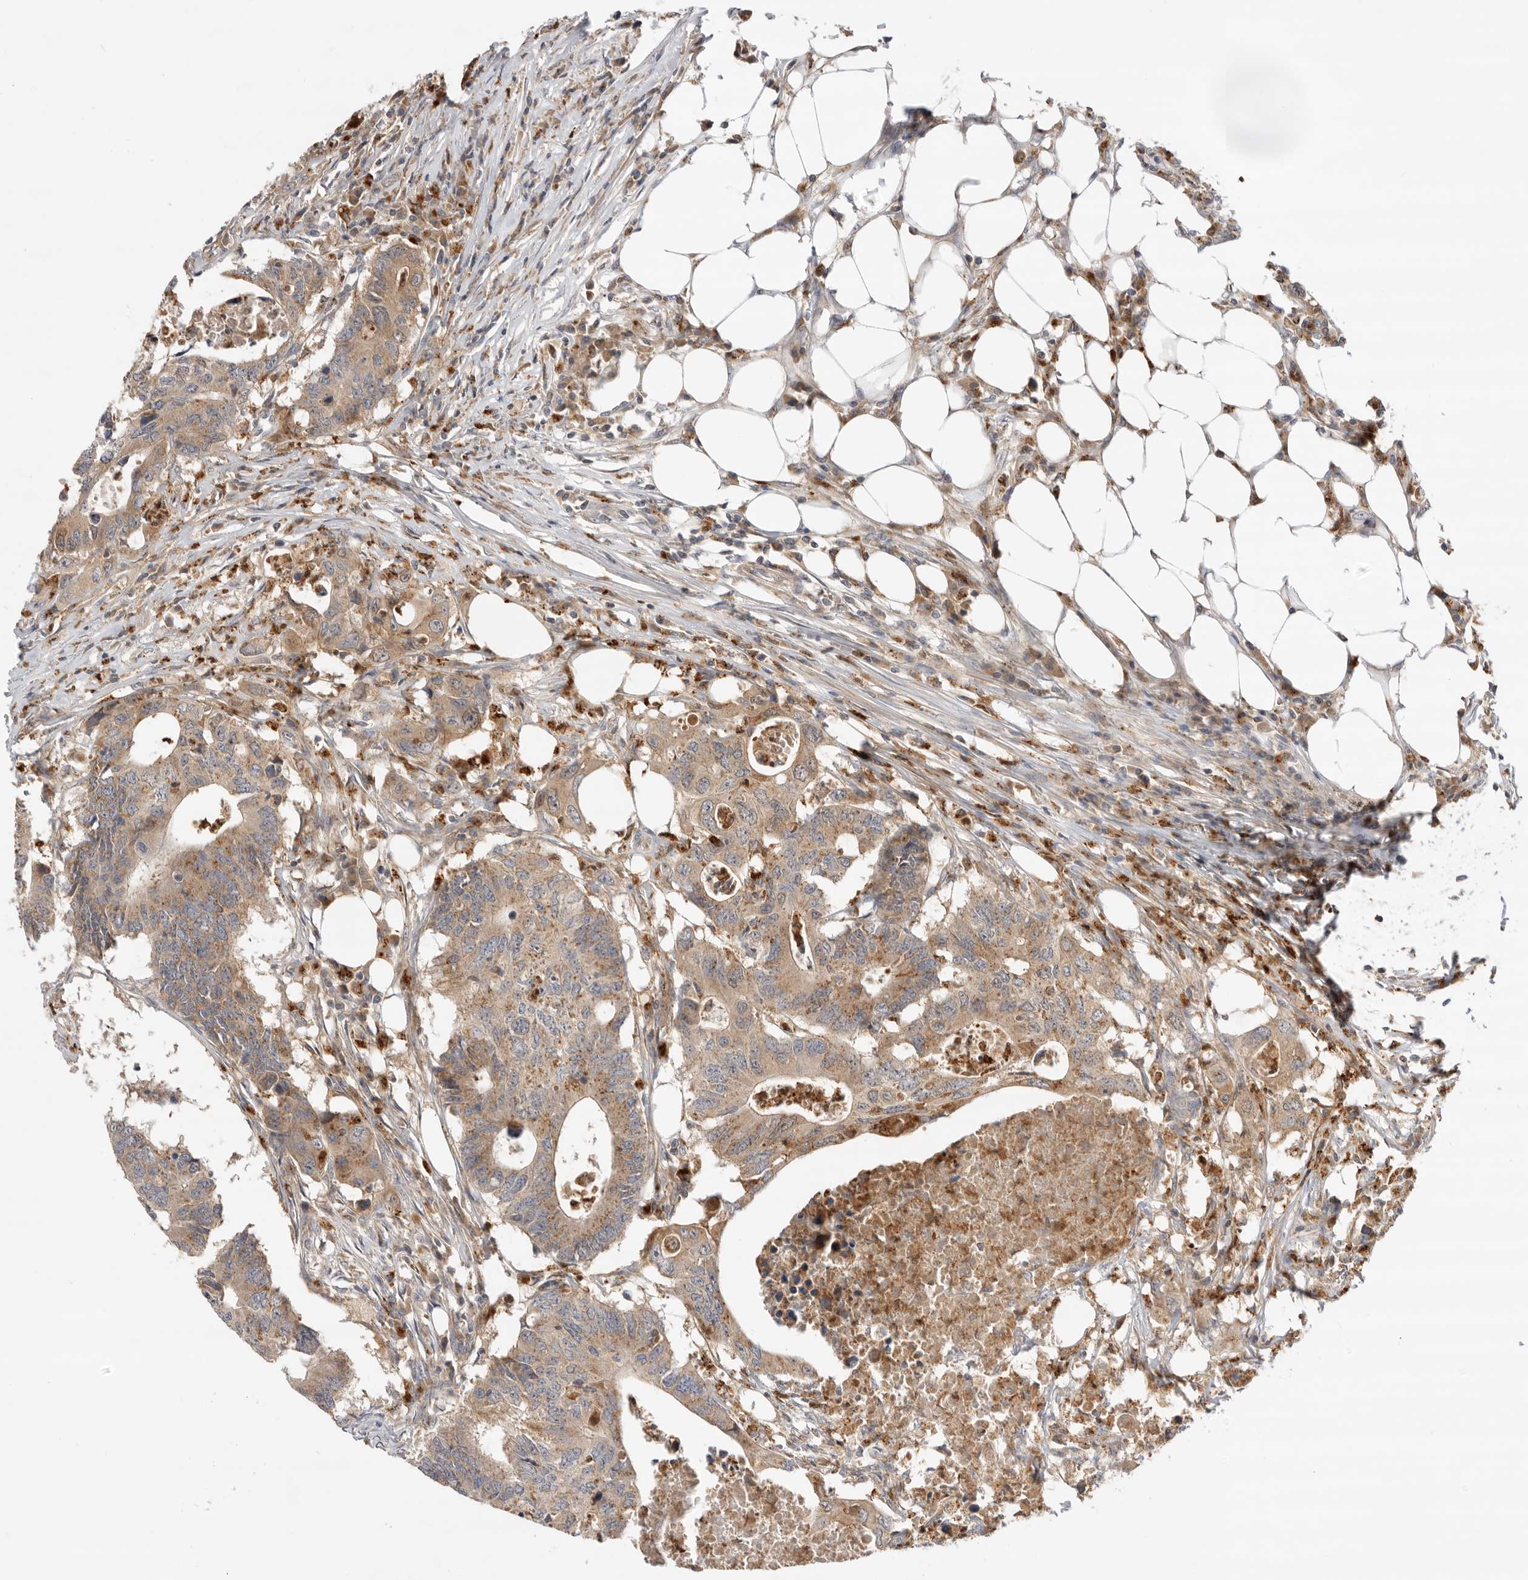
{"staining": {"intensity": "weak", "quantity": ">75%", "location": "cytoplasmic/membranous"}, "tissue": "colorectal cancer", "cell_type": "Tumor cells", "image_type": "cancer", "snomed": [{"axis": "morphology", "description": "Adenocarcinoma, NOS"}, {"axis": "topography", "description": "Colon"}], "caption": "DAB (3,3'-diaminobenzidine) immunohistochemical staining of colorectal adenocarcinoma reveals weak cytoplasmic/membranous protein positivity in approximately >75% of tumor cells. Using DAB (brown) and hematoxylin (blue) stains, captured at high magnification using brightfield microscopy.", "gene": "GNE", "patient": {"sex": "male", "age": 71}}